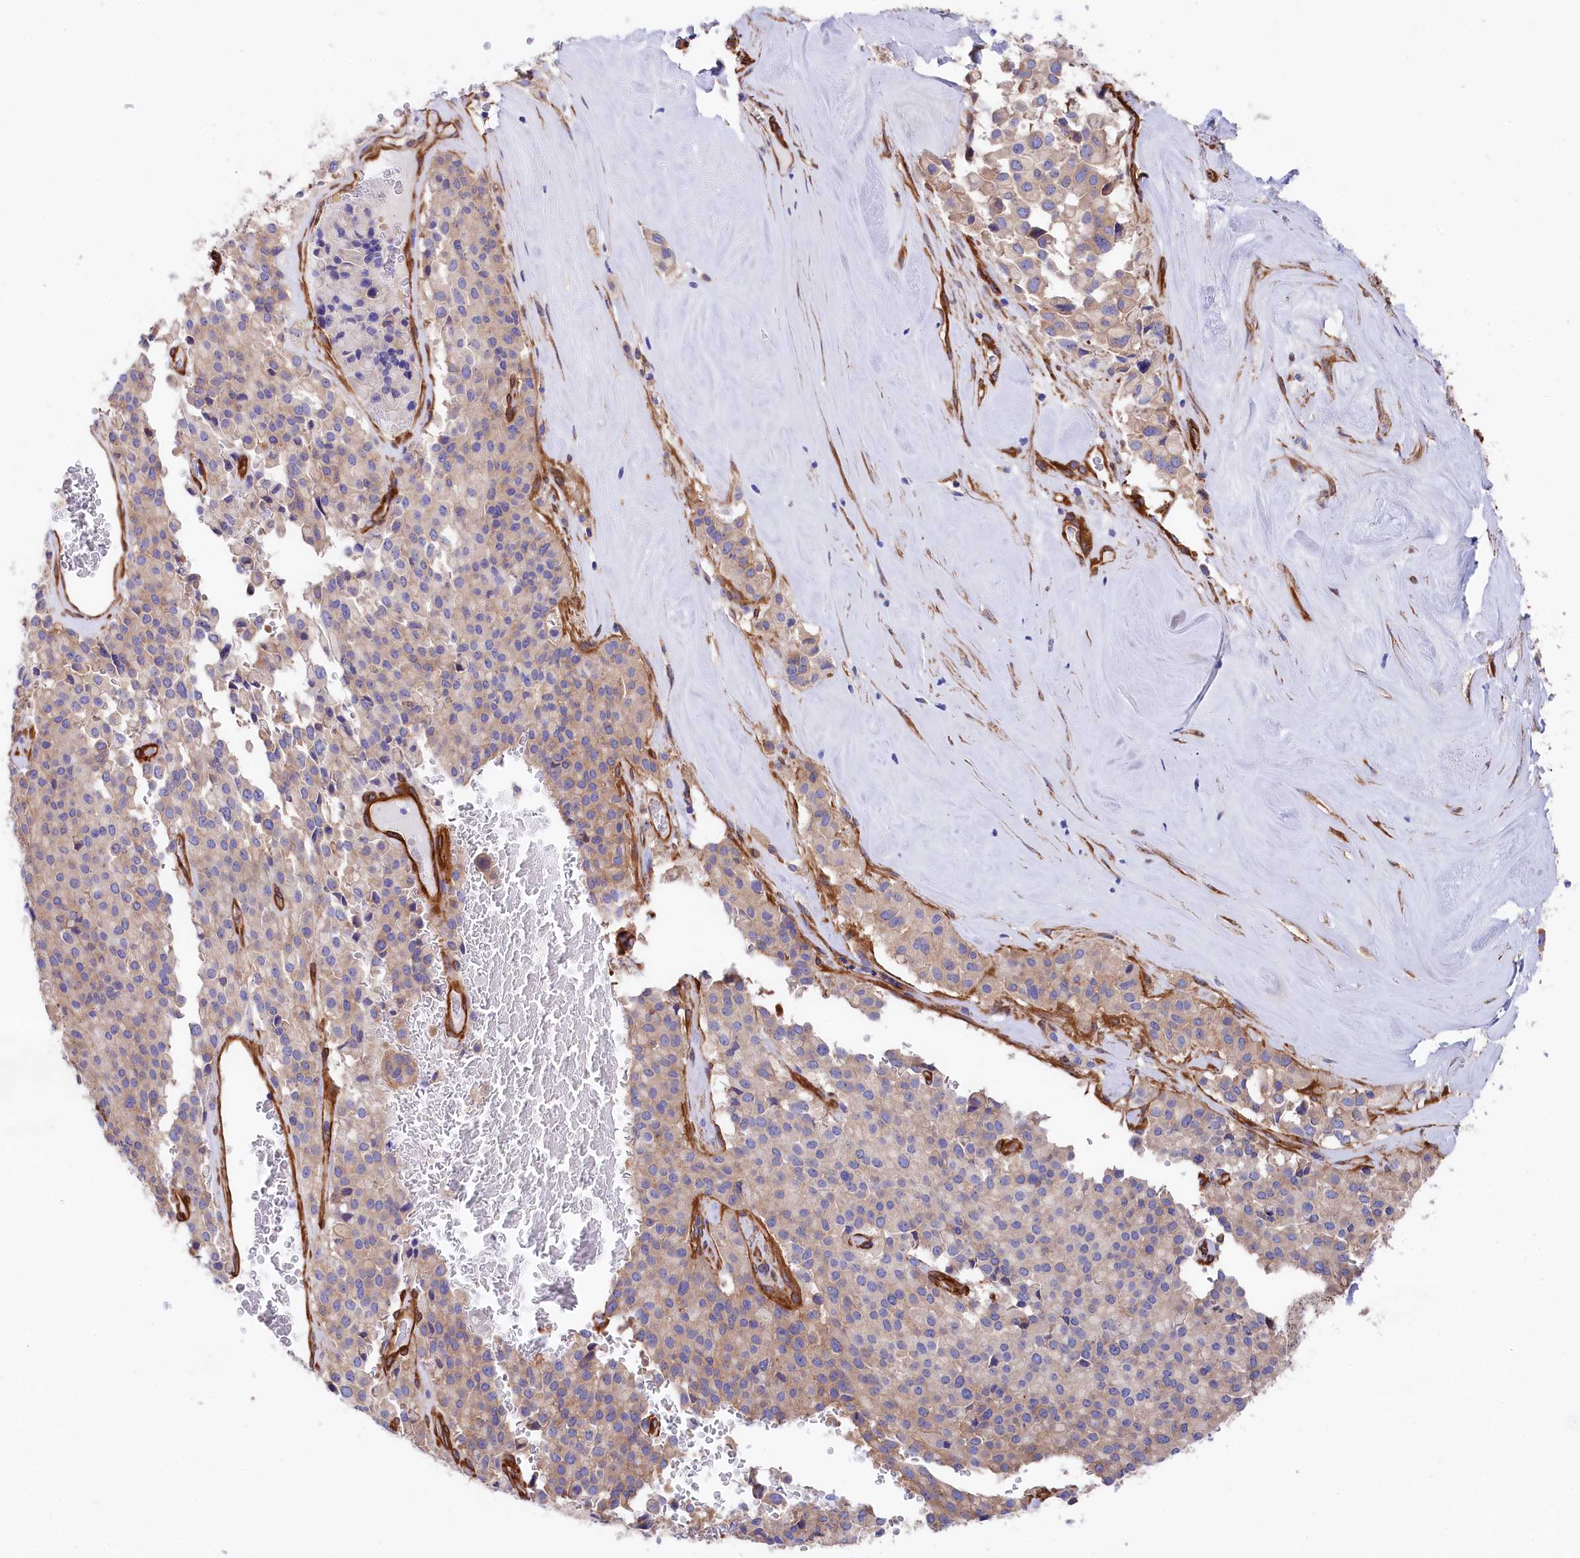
{"staining": {"intensity": "weak", "quantity": "<25%", "location": "cytoplasmic/membranous"}, "tissue": "pancreatic cancer", "cell_type": "Tumor cells", "image_type": "cancer", "snomed": [{"axis": "morphology", "description": "Adenocarcinoma, NOS"}, {"axis": "topography", "description": "Pancreas"}], "caption": "Adenocarcinoma (pancreatic) stained for a protein using IHC reveals no expression tumor cells.", "gene": "TNKS1BP1", "patient": {"sex": "male", "age": 65}}